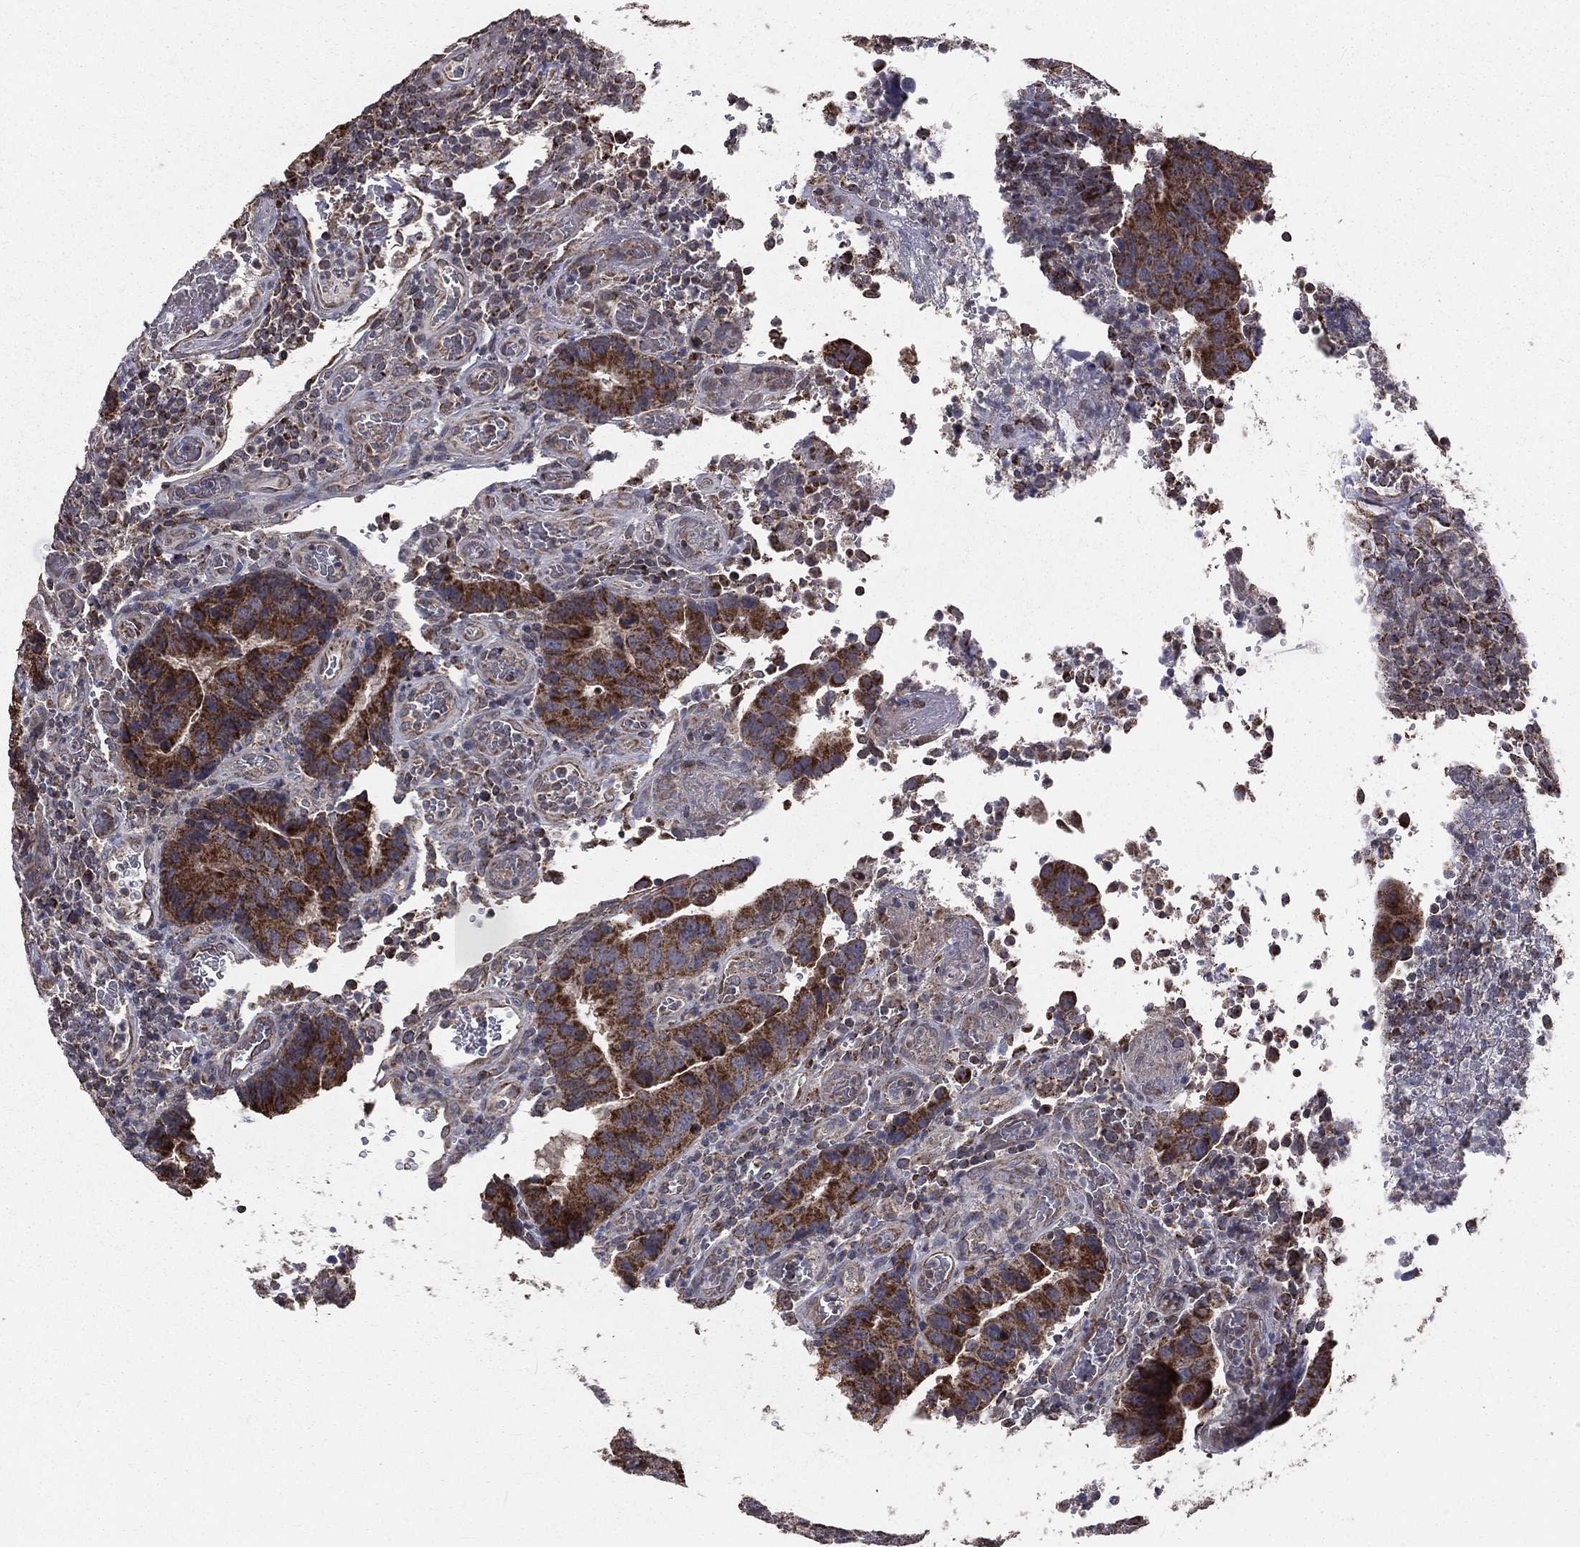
{"staining": {"intensity": "strong", "quantity": "25%-75%", "location": "cytoplasmic/membranous"}, "tissue": "colorectal cancer", "cell_type": "Tumor cells", "image_type": "cancer", "snomed": [{"axis": "morphology", "description": "Adenocarcinoma, NOS"}, {"axis": "topography", "description": "Colon"}], "caption": "This micrograph displays IHC staining of human colorectal adenocarcinoma, with high strong cytoplasmic/membranous positivity in about 25%-75% of tumor cells.", "gene": "MRPL46", "patient": {"sex": "female", "age": 56}}